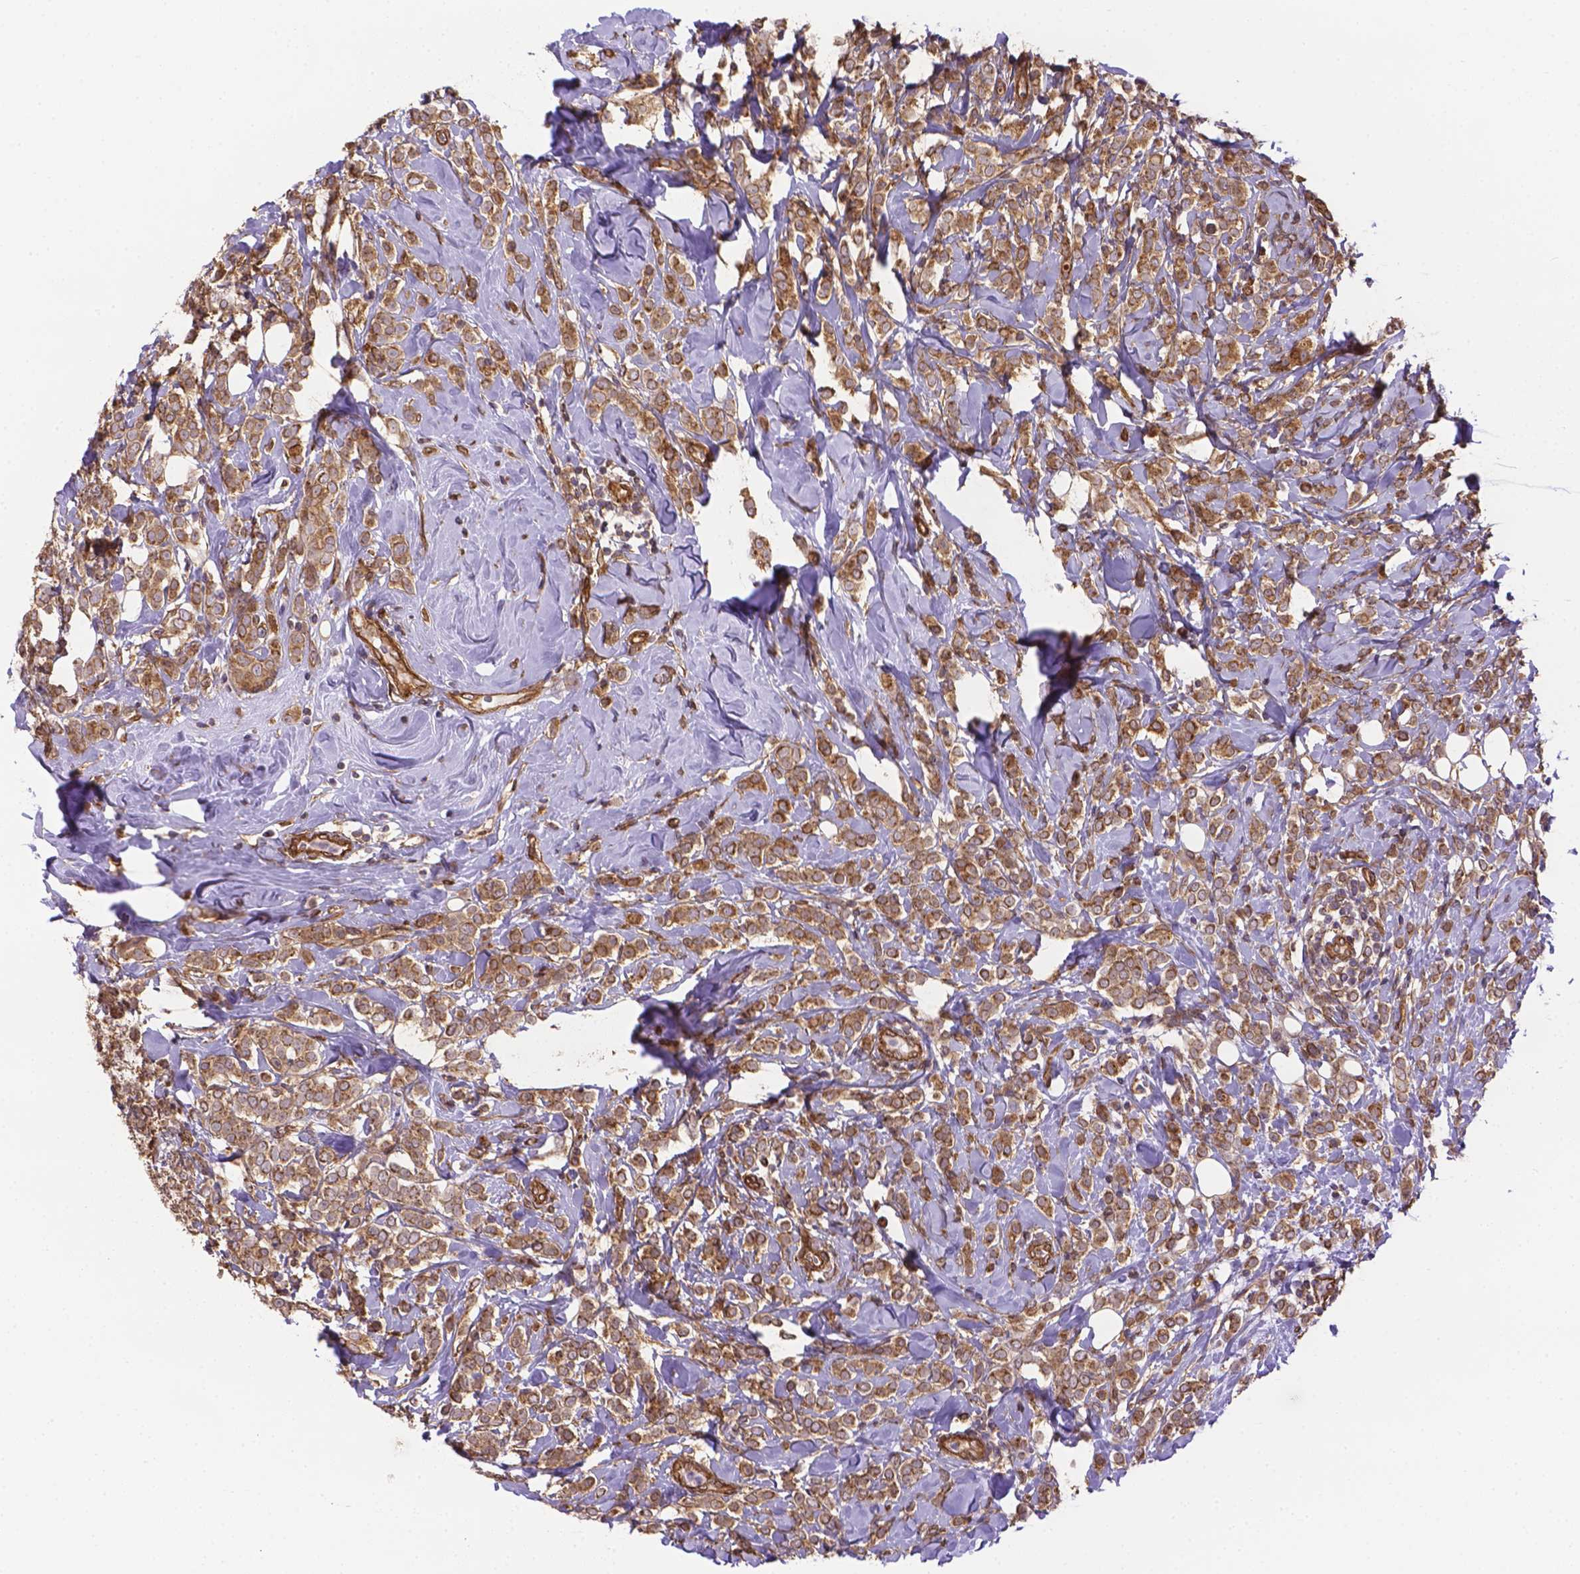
{"staining": {"intensity": "moderate", "quantity": ">75%", "location": "cytoplasmic/membranous"}, "tissue": "breast cancer", "cell_type": "Tumor cells", "image_type": "cancer", "snomed": [{"axis": "morphology", "description": "Lobular carcinoma"}, {"axis": "topography", "description": "Breast"}], "caption": "Human breast lobular carcinoma stained for a protein (brown) displays moderate cytoplasmic/membranous positive staining in approximately >75% of tumor cells.", "gene": "YAP1", "patient": {"sex": "female", "age": 49}}